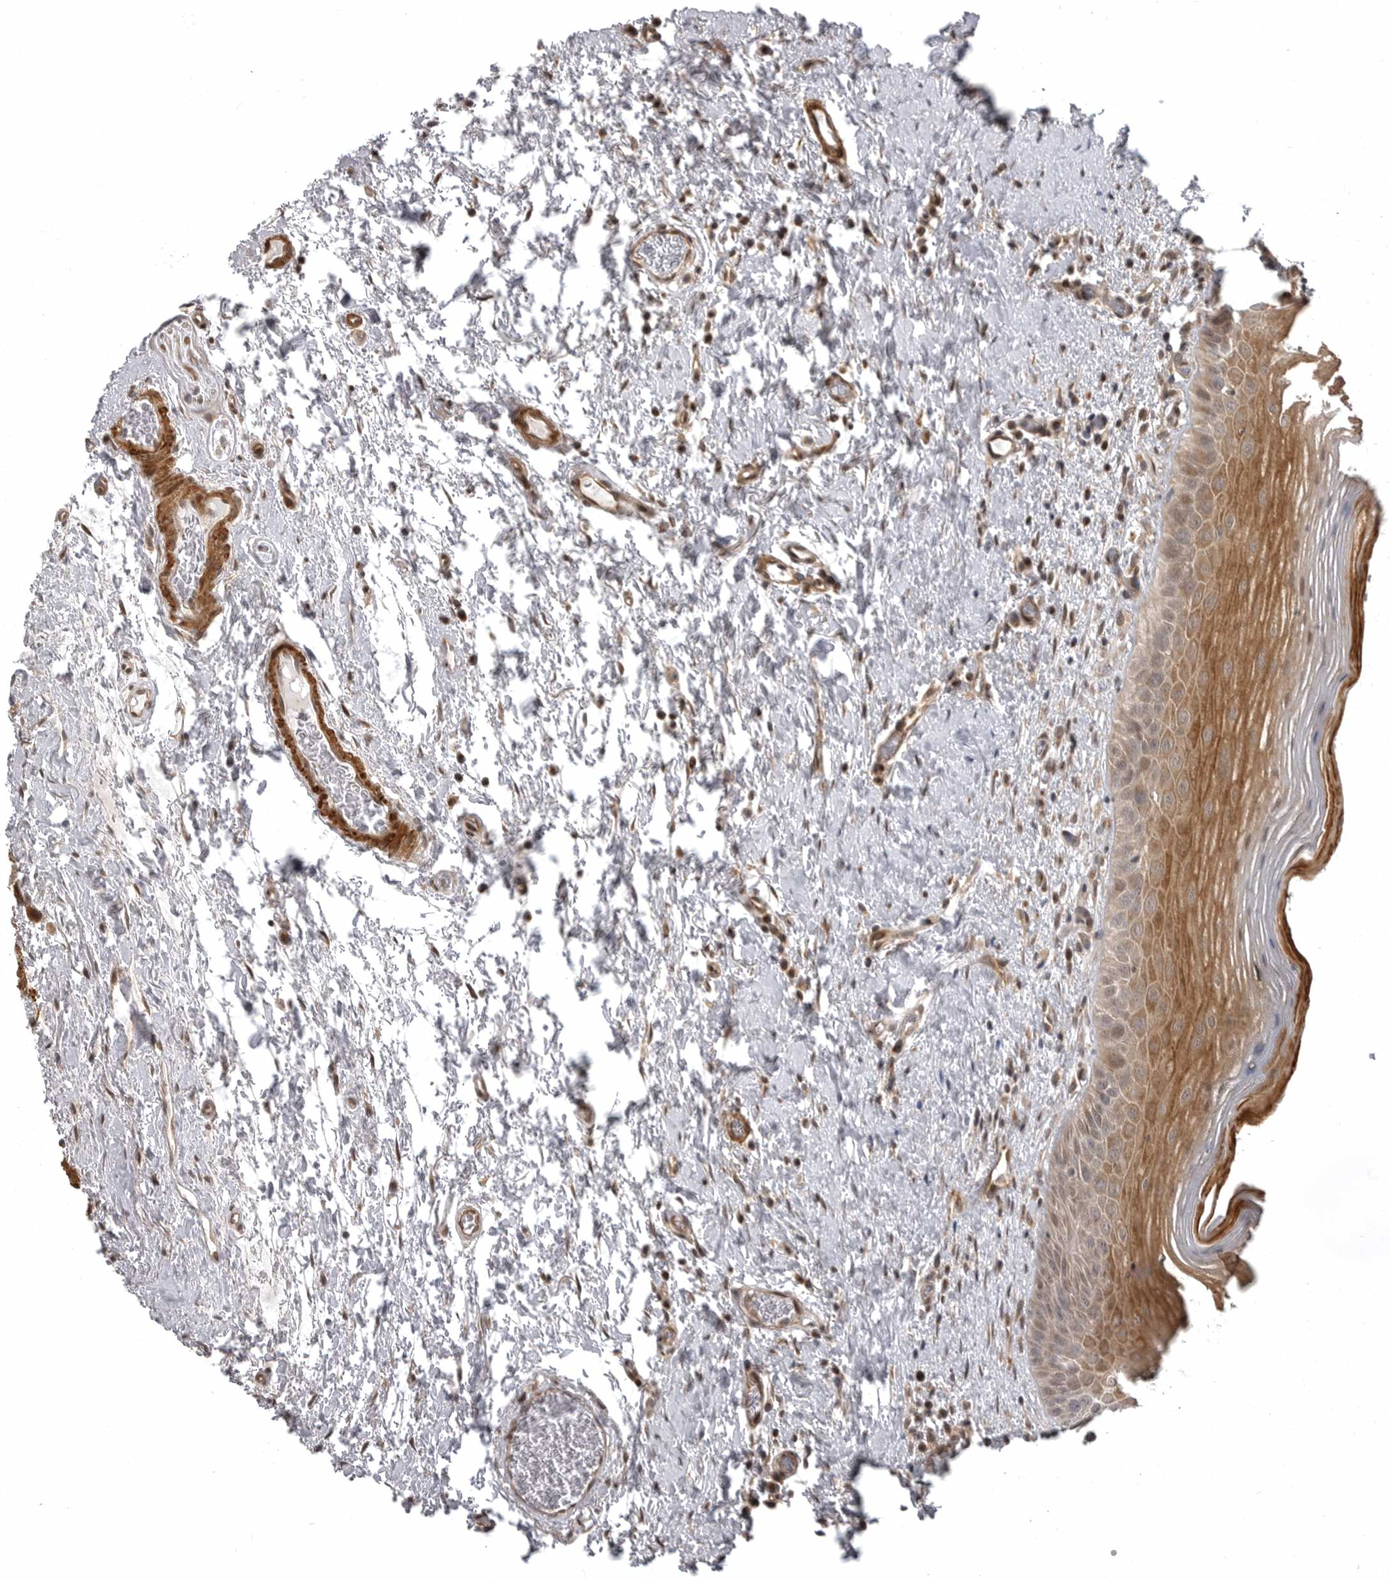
{"staining": {"intensity": "moderate", "quantity": ">75%", "location": "cytoplasmic/membranous,nuclear"}, "tissue": "oral mucosa", "cell_type": "Squamous epithelial cells", "image_type": "normal", "snomed": [{"axis": "morphology", "description": "Normal tissue, NOS"}, {"axis": "topography", "description": "Oral tissue"}], "caption": "Protein expression analysis of unremarkable oral mucosa shows moderate cytoplasmic/membranous,nuclear positivity in approximately >75% of squamous epithelial cells. (DAB (3,3'-diaminobenzidine) IHC with brightfield microscopy, high magnification).", "gene": "SNX16", "patient": {"sex": "male", "age": 82}}